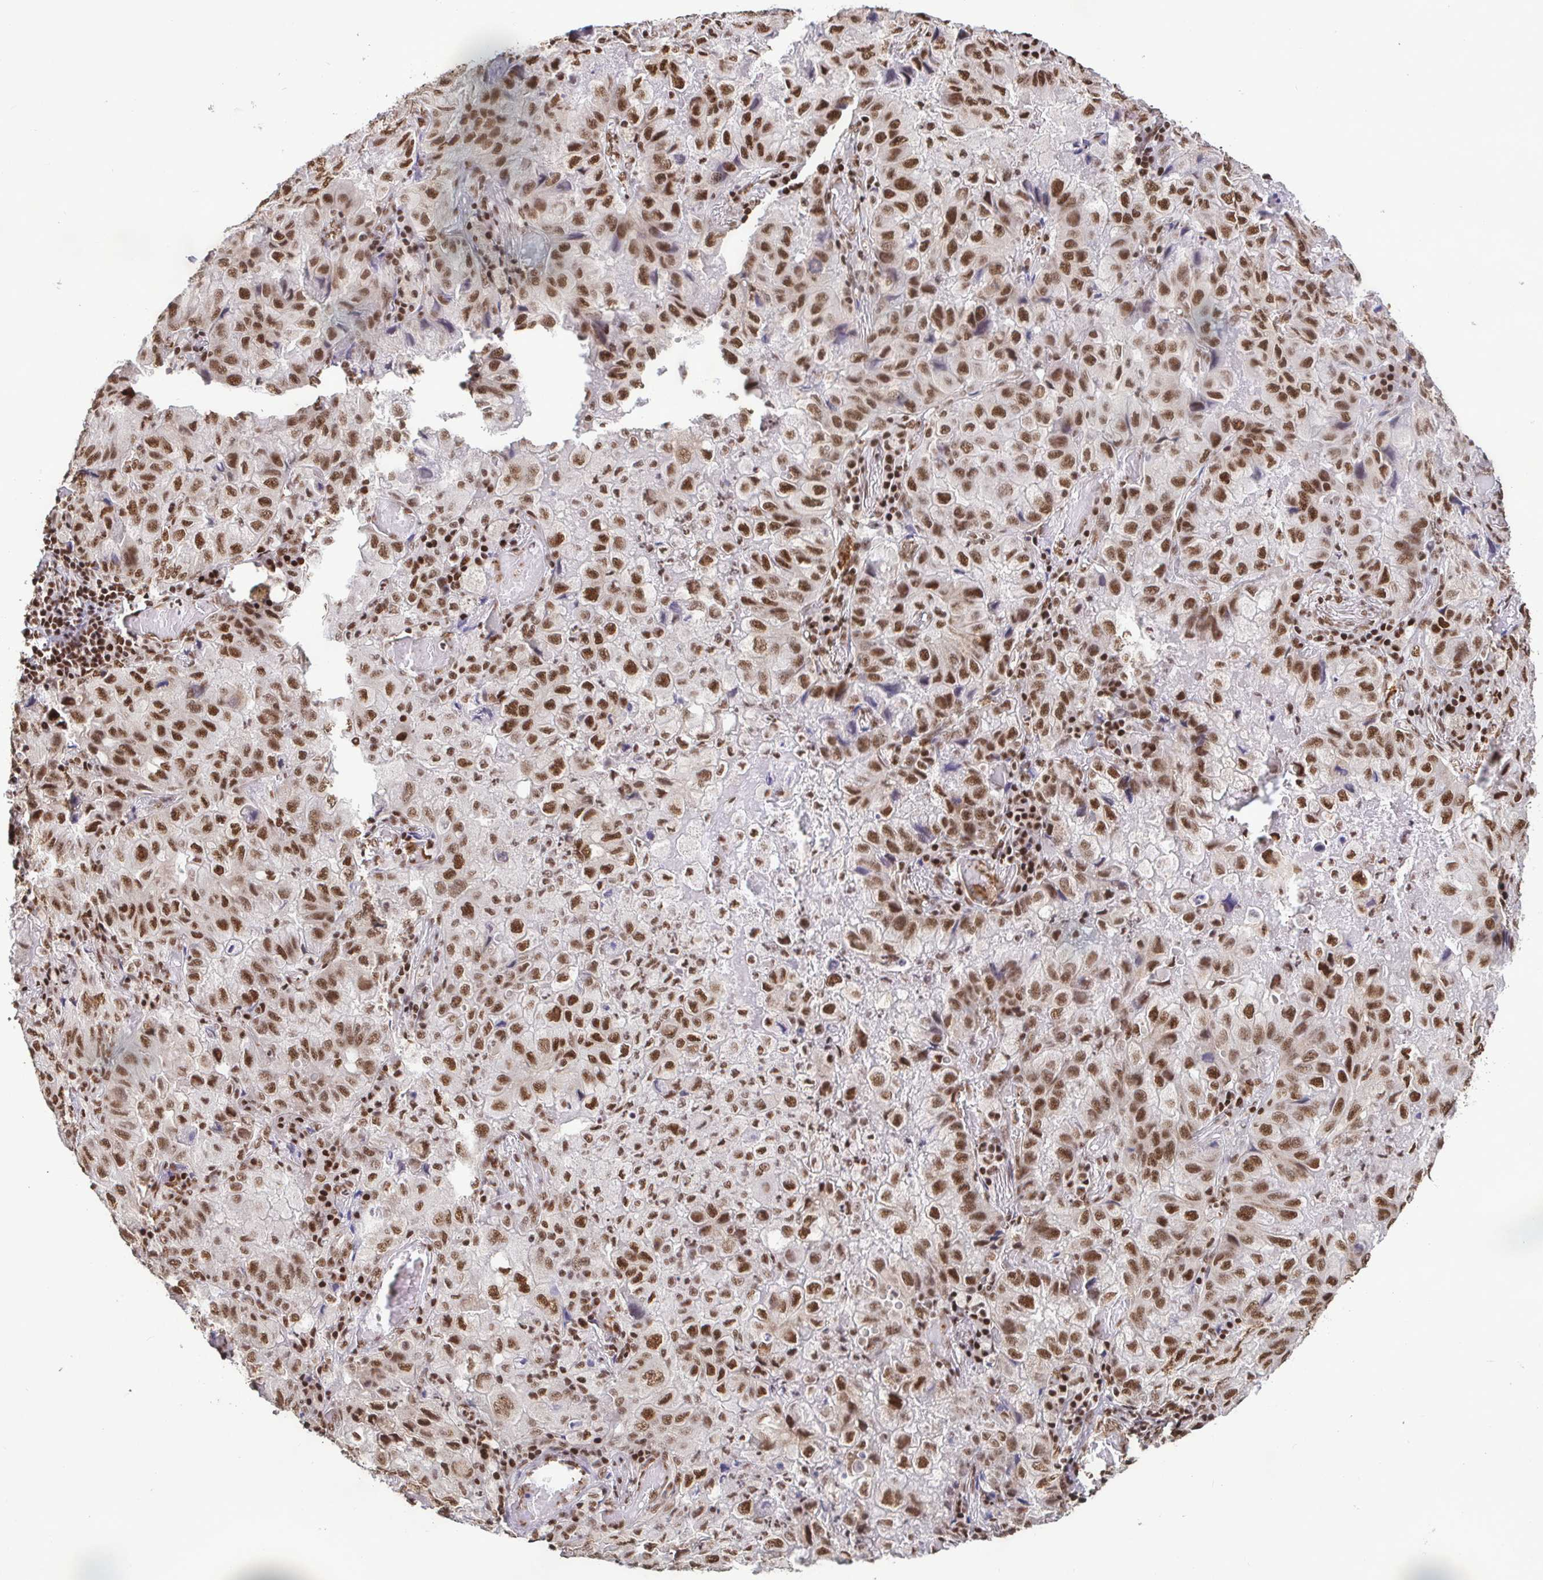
{"staining": {"intensity": "strong", "quantity": ">75%", "location": "nuclear"}, "tissue": "lung cancer", "cell_type": "Tumor cells", "image_type": "cancer", "snomed": [{"axis": "morphology", "description": "Aneuploidy"}, {"axis": "morphology", "description": "Adenocarcinoma, NOS"}, {"axis": "morphology", "description": "Adenocarcinoma, metastatic, NOS"}, {"axis": "topography", "description": "Lymph node"}, {"axis": "topography", "description": "Lung"}], "caption": "High-magnification brightfield microscopy of metastatic adenocarcinoma (lung) stained with DAB (brown) and counterstained with hematoxylin (blue). tumor cells exhibit strong nuclear positivity is appreciated in about>75% of cells. (DAB IHC, brown staining for protein, blue staining for nuclei).", "gene": "SP3", "patient": {"sex": "female", "age": 48}}